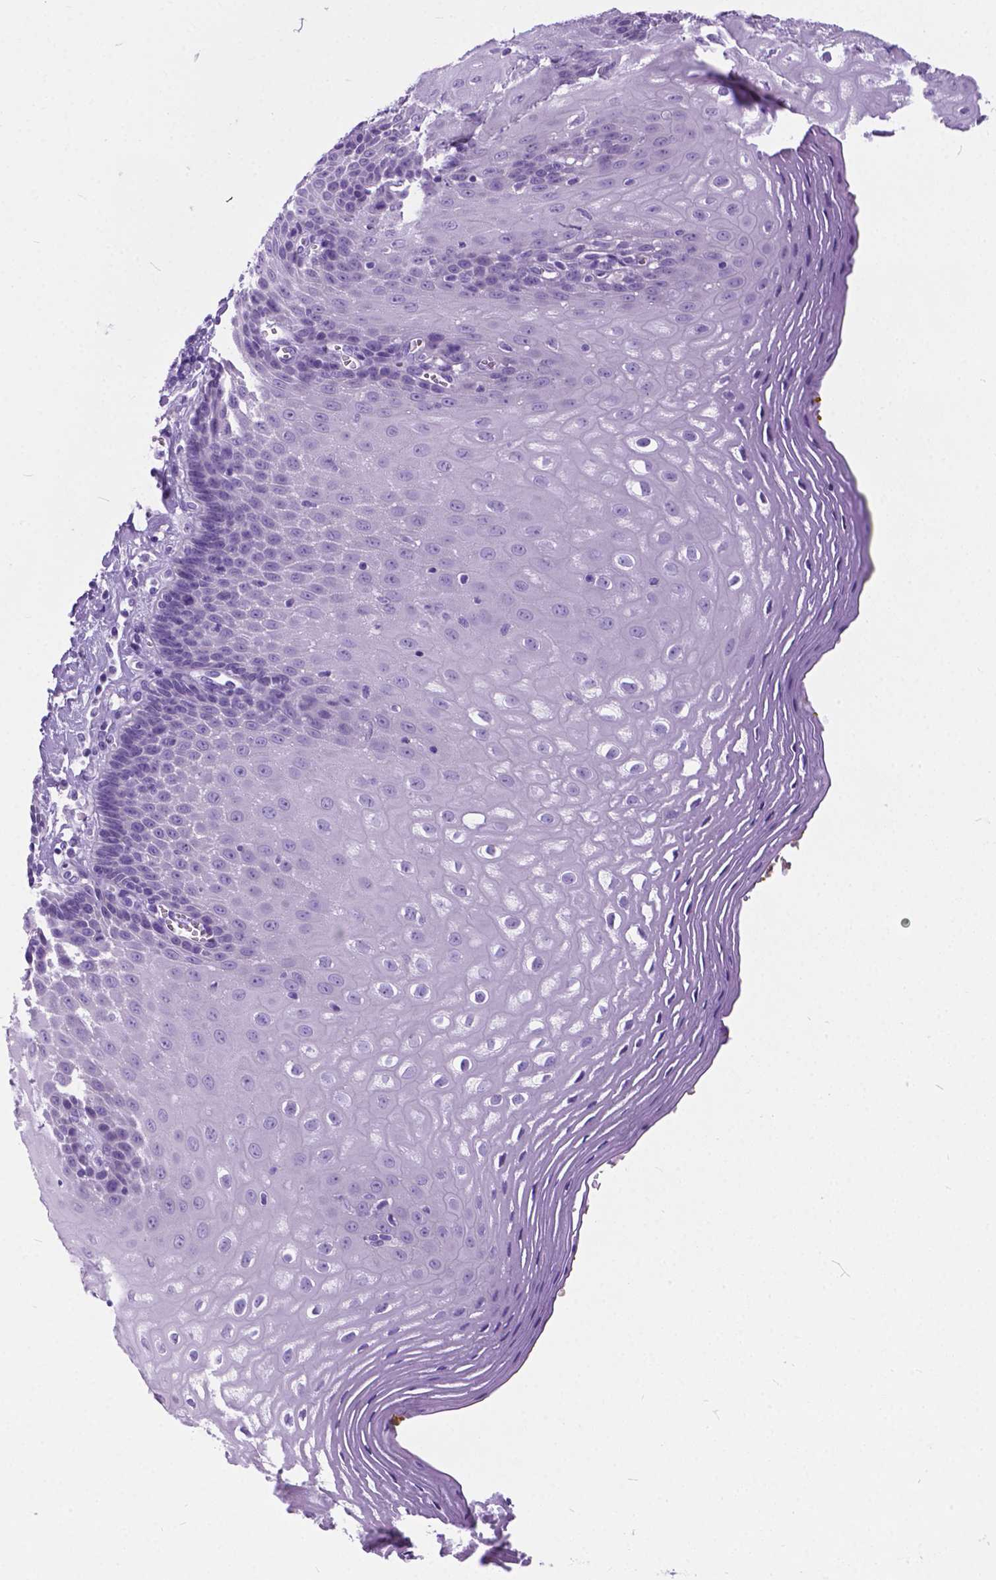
{"staining": {"intensity": "negative", "quantity": "none", "location": "none"}, "tissue": "esophagus", "cell_type": "Squamous epithelial cells", "image_type": "normal", "snomed": [{"axis": "morphology", "description": "Normal tissue, NOS"}, {"axis": "topography", "description": "Esophagus"}], "caption": "A micrograph of esophagus stained for a protein displays no brown staining in squamous epithelial cells. (Stains: DAB immunohistochemistry (IHC) with hematoxylin counter stain, Microscopy: brightfield microscopy at high magnification).", "gene": "ARMS2", "patient": {"sex": "female", "age": 68}}